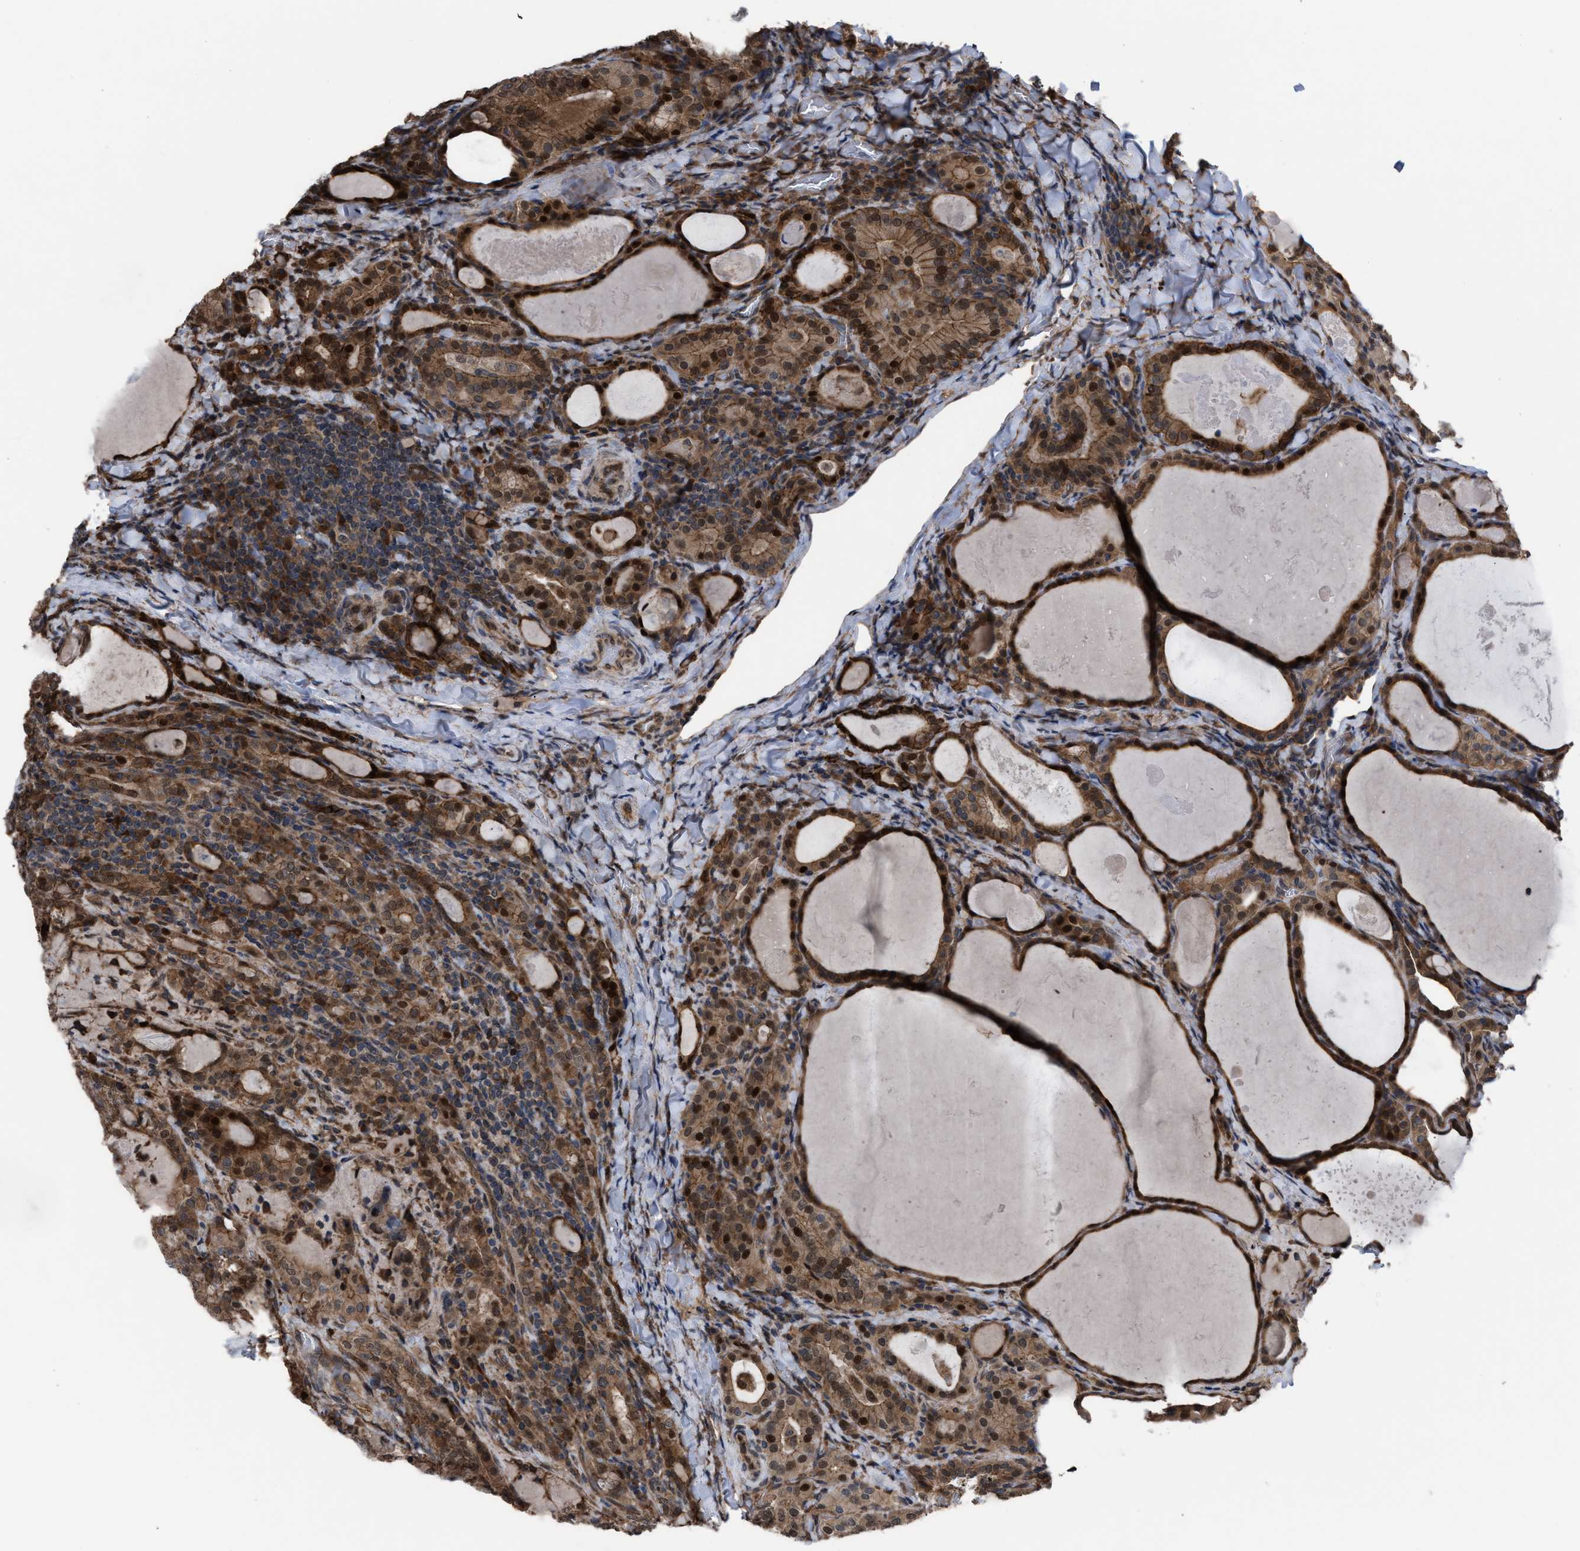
{"staining": {"intensity": "moderate", "quantity": ">75%", "location": "cytoplasmic/membranous,nuclear"}, "tissue": "thyroid cancer", "cell_type": "Tumor cells", "image_type": "cancer", "snomed": [{"axis": "morphology", "description": "Papillary adenocarcinoma, NOS"}, {"axis": "topography", "description": "Thyroid gland"}], "caption": "Human papillary adenocarcinoma (thyroid) stained for a protein (brown) displays moderate cytoplasmic/membranous and nuclear positive expression in about >75% of tumor cells.", "gene": "TP53BP2", "patient": {"sex": "female", "age": 42}}